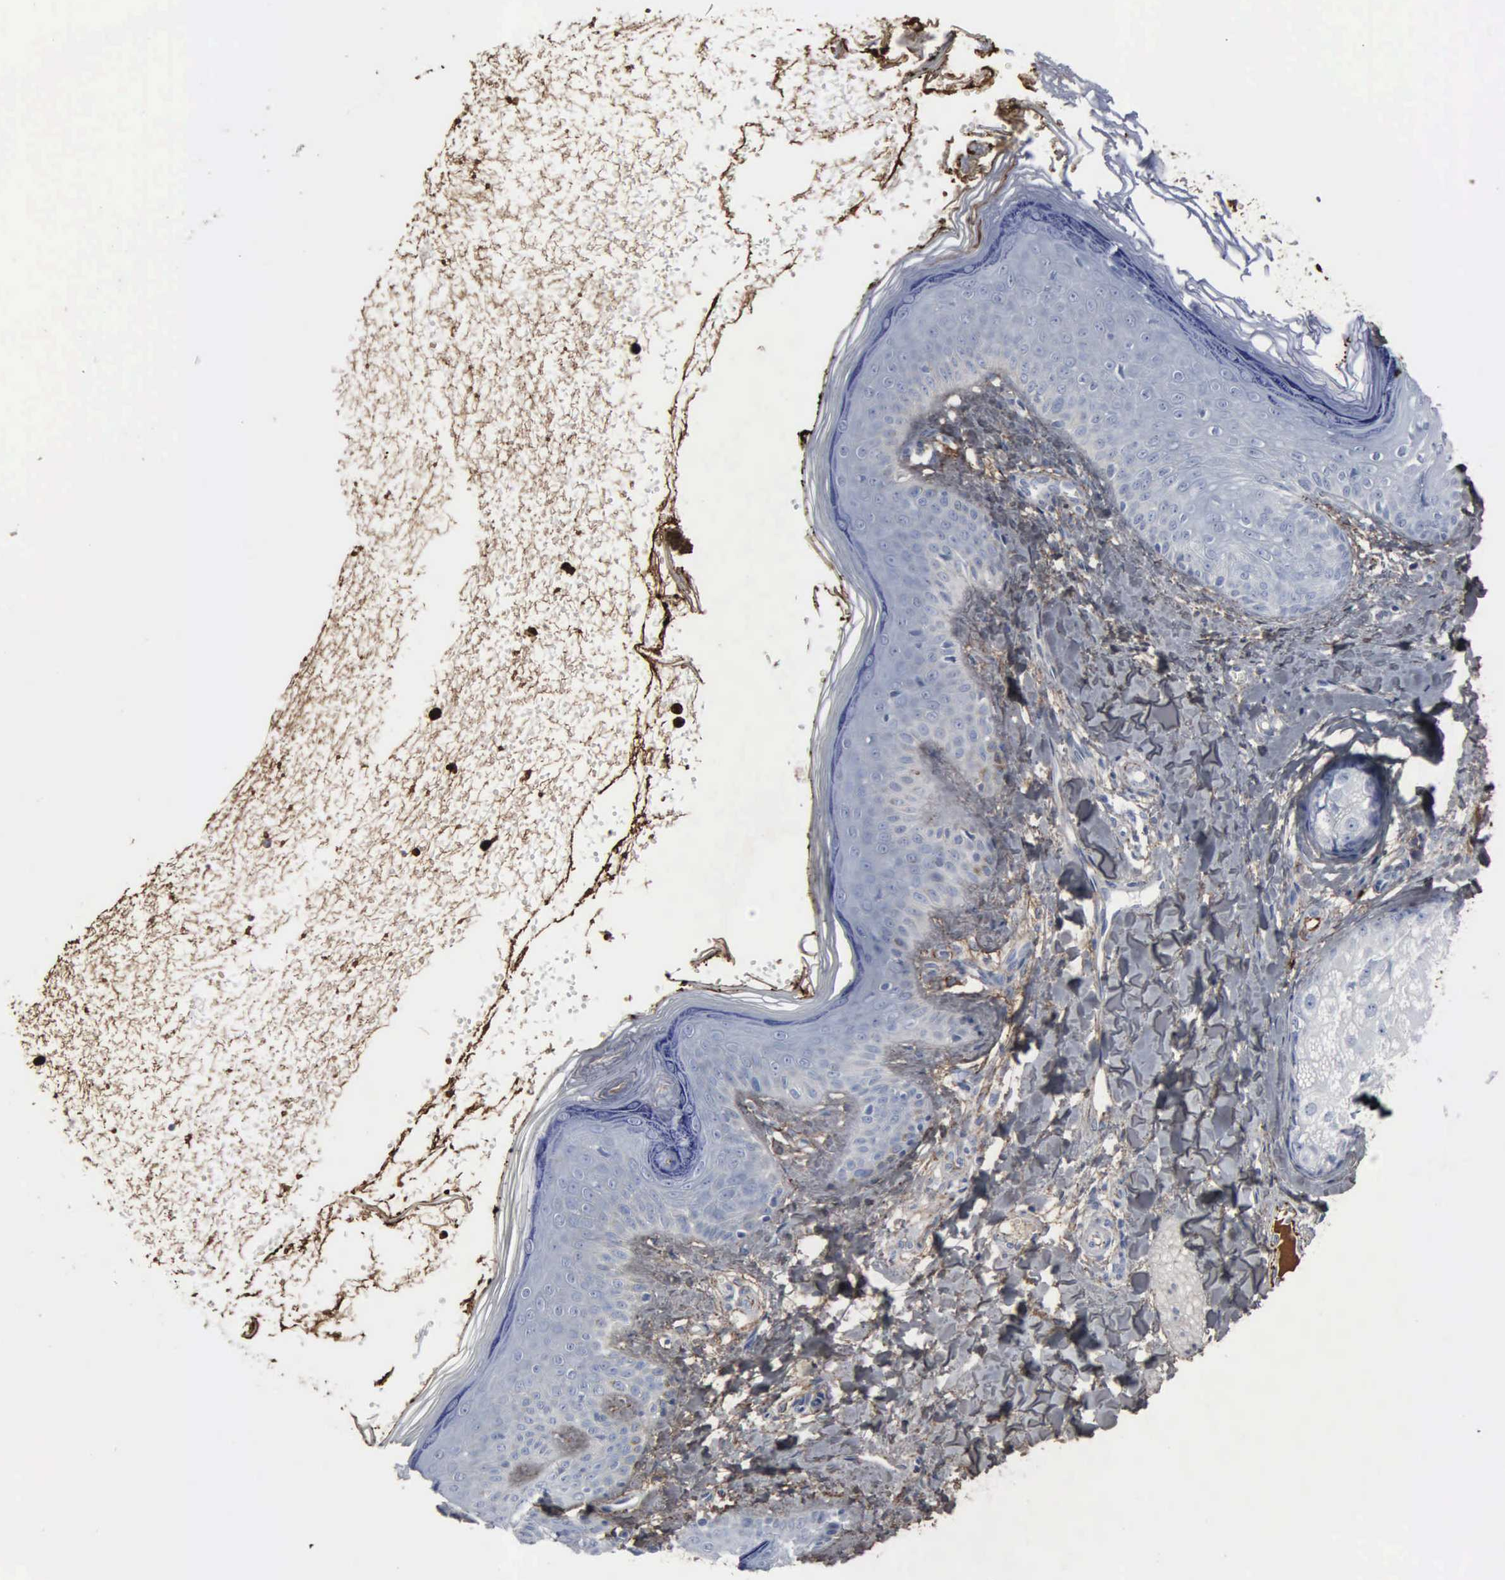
{"staining": {"intensity": "moderate", "quantity": ">75%", "location": "cytoplasmic/membranous"}, "tissue": "skin", "cell_type": "Fibroblasts", "image_type": "normal", "snomed": [{"axis": "morphology", "description": "Normal tissue, NOS"}, {"axis": "topography", "description": "Skin"}], "caption": "IHC image of unremarkable skin stained for a protein (brown), which displays medium levels of moderate cytoplasmic/membranous positivity in about >75% of fibroblasts.", "gene": "FN1", "patient": {"sex": "female", "age": 15}}